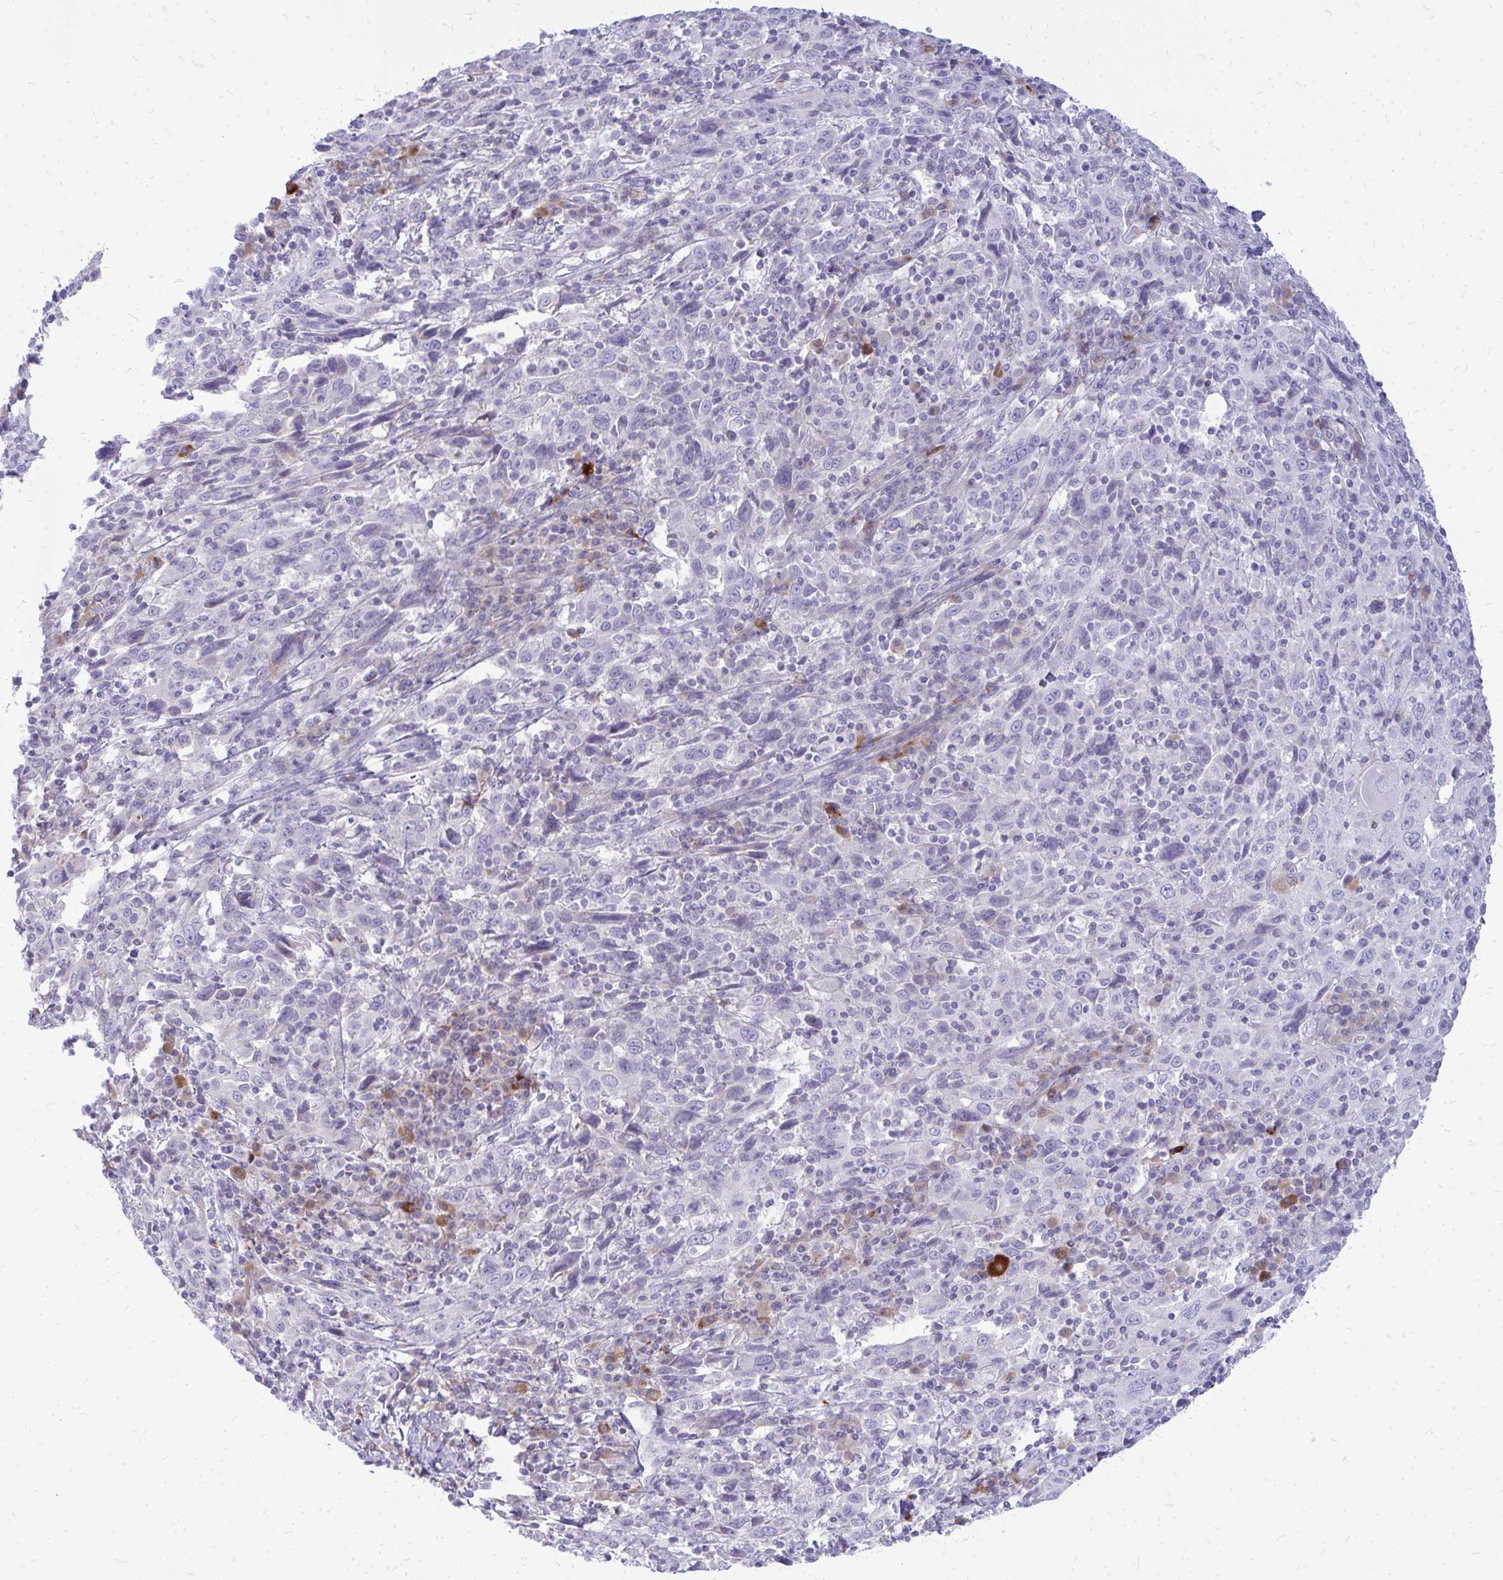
{"staining": {"intensity": "negative", "quantity": "none", "location": "none"}, "tissue": "cervical cancer", "cell_type": "Tumor cells", "image_type": "cancer", "snomed": [{"axis": "morphology", "description": "Squamous cell carcinoma, NOS"}, {"axis": "topography", "description": "Cervix"}], "caption": "An immunohistochemistry micrograph of cervical squamous cell carcinoma is shown. There is no staining in tumor cells of cervical squamous cell carcinoma.", "gene": "TSPEAR", "patient": {"sex": "female", "age": 46}}